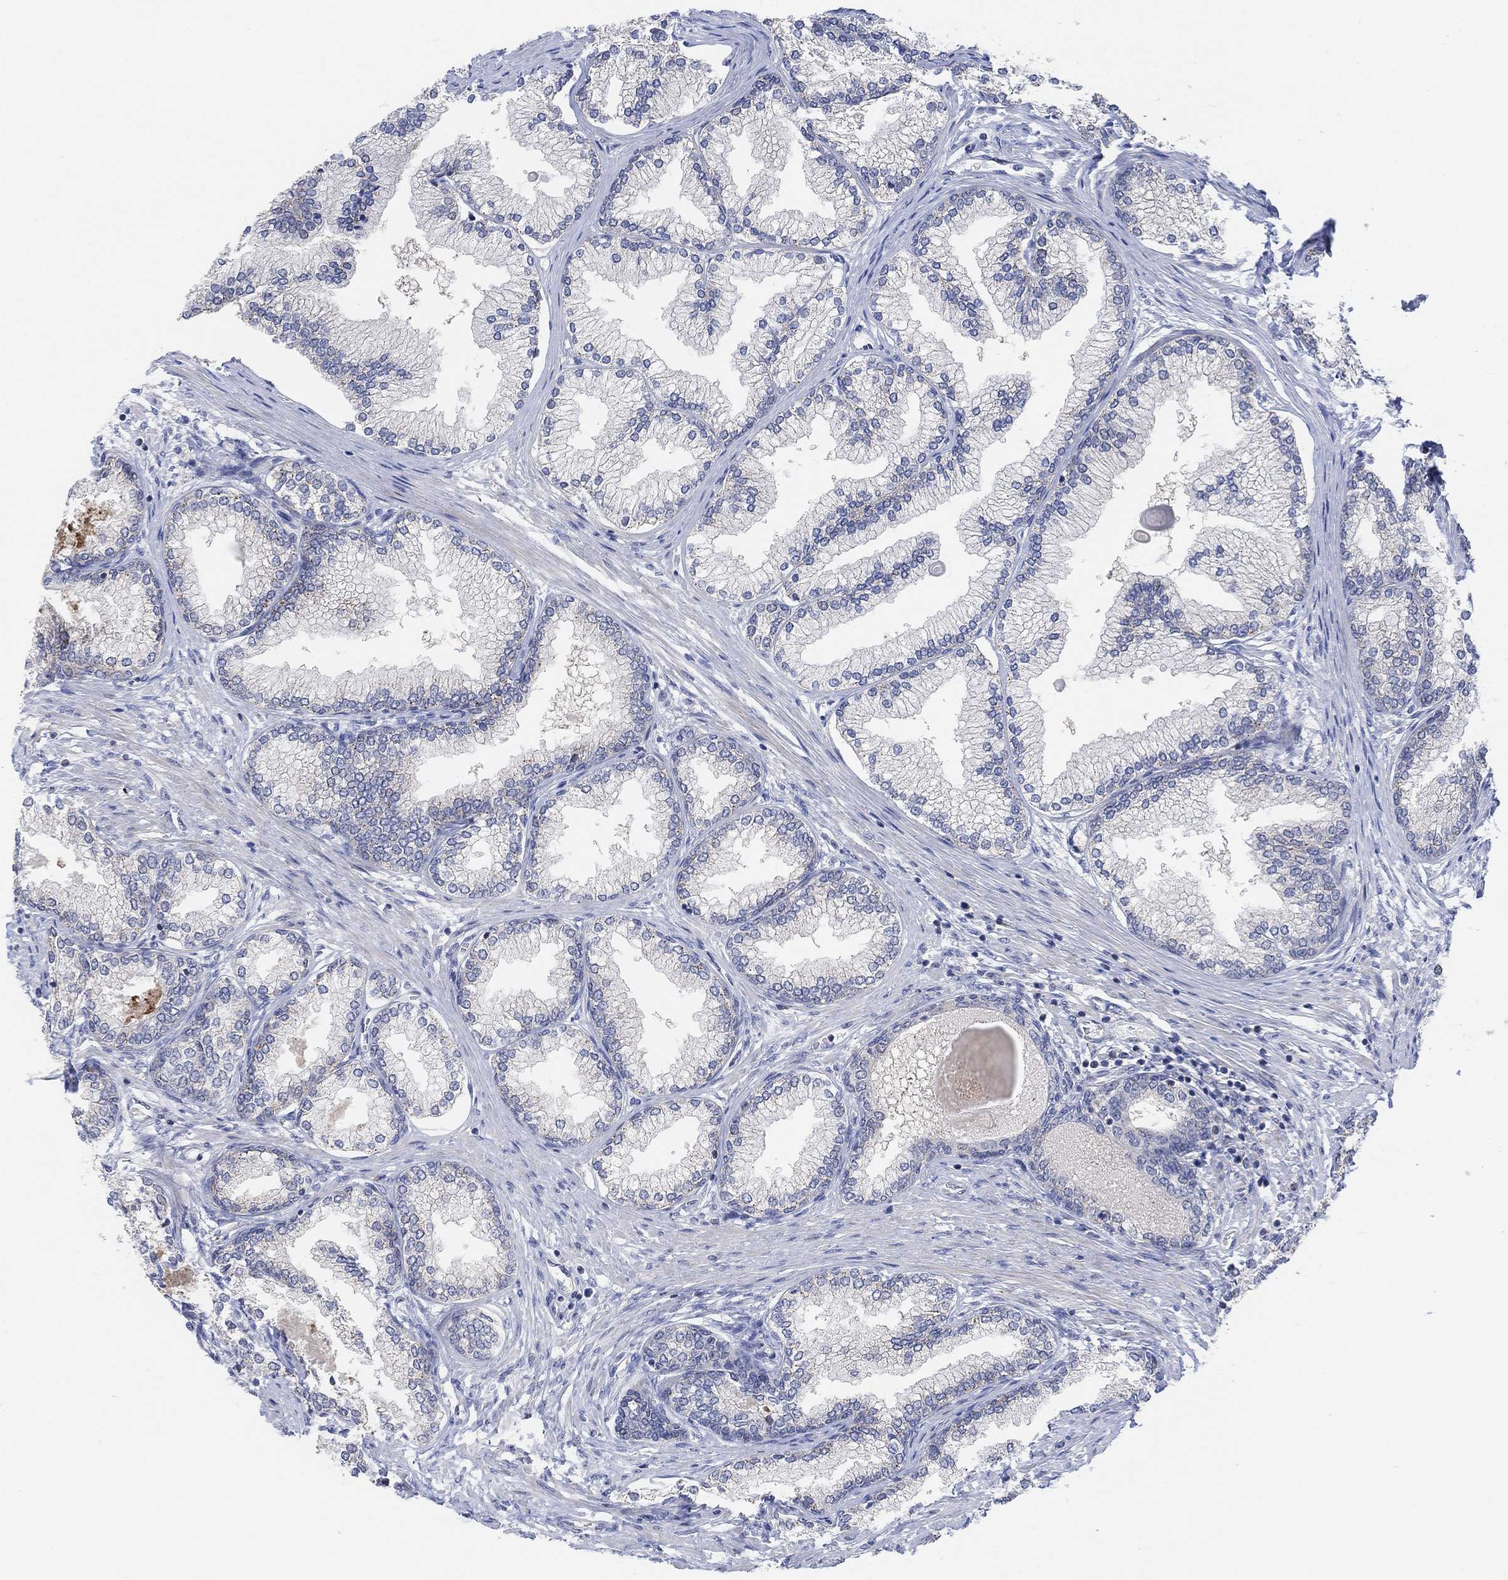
{"staining": {"intensity": "negative", "quantity": "none", "location": "none"}, "tissue": "prostate", "cell_type": "Glandular cells", "image_type": "normal", "snomed": [{"axis": "morphology", "description": "Normal tissue, NOS"}, {"axis": "topography", "description": "Prostate"}], "caption": "DAB (3,3'-diaminobenzidine) immunohistochemical staining of normal prostate reveals no significant staining in glandular cells. (Stains: DAB immunohistochemistry (IHC) with hematoxylin counter stain, Microscopy: brightfield microscopy at high magnification).", "gene": "CNTF", "patient": {"sex": "male", "age": 72}}